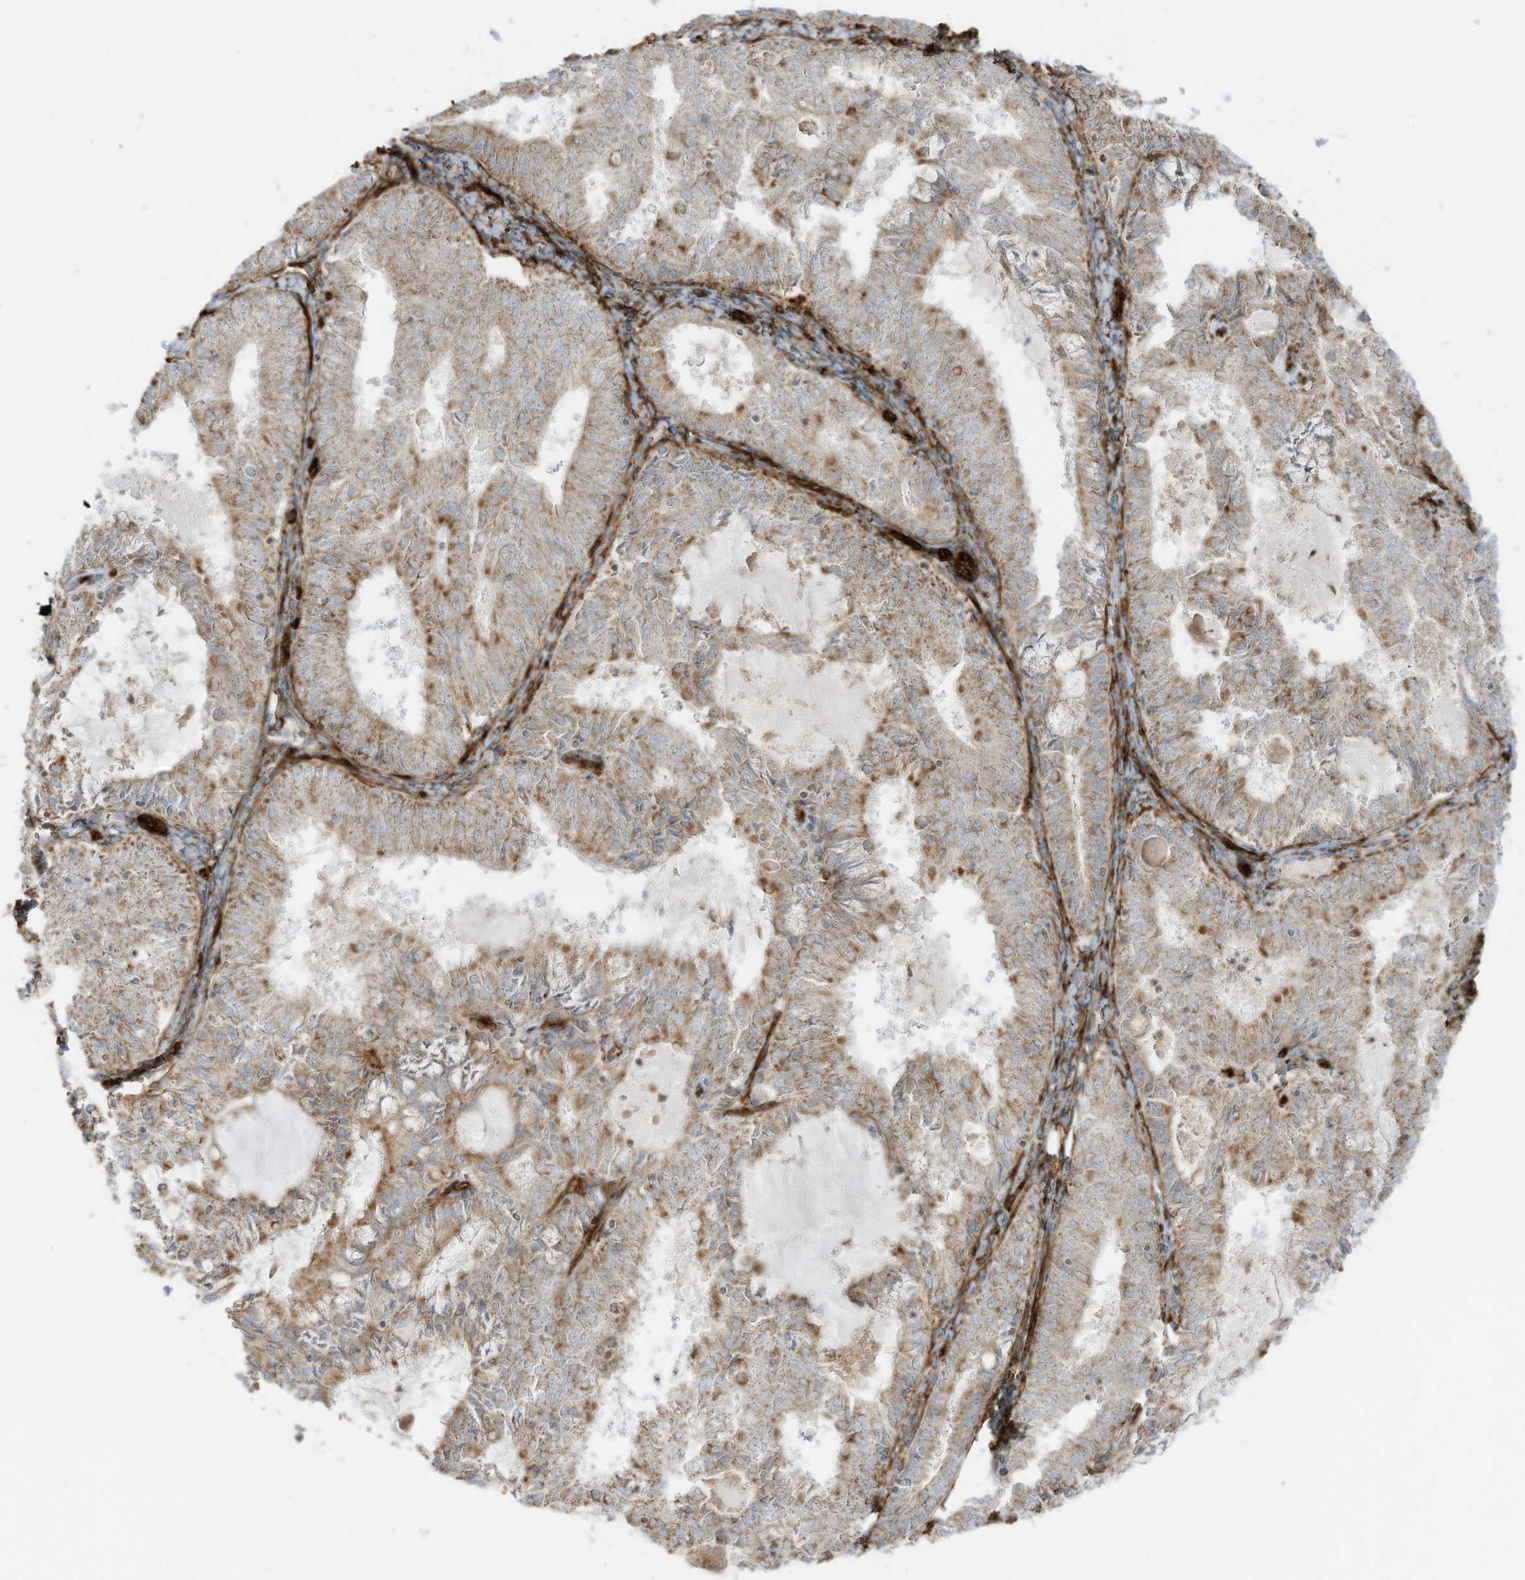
{"staining": {"intensity": "moderate", "quantity": "25%-75%", "location": "cytoplasmic/membranous"}, "tissue": "endometrial cancer", "cell_type": "Tumor cells", "image_type": "cancer", "snomed": [{"axis": "morphology", "description": "Adenocarcinoma, NOS"}, {"axis": "topography", "description": "Endometrium"}], "caption": "This image reveals immunohistochemistry staining of human endometrial cancer (adenocarcinoma), with medium moderate cytoplasmic/membranous staining in about 25%-75% of tumor cells.", "gene": "ABCB7", "patient": {"sex": "female", "age": 57}}